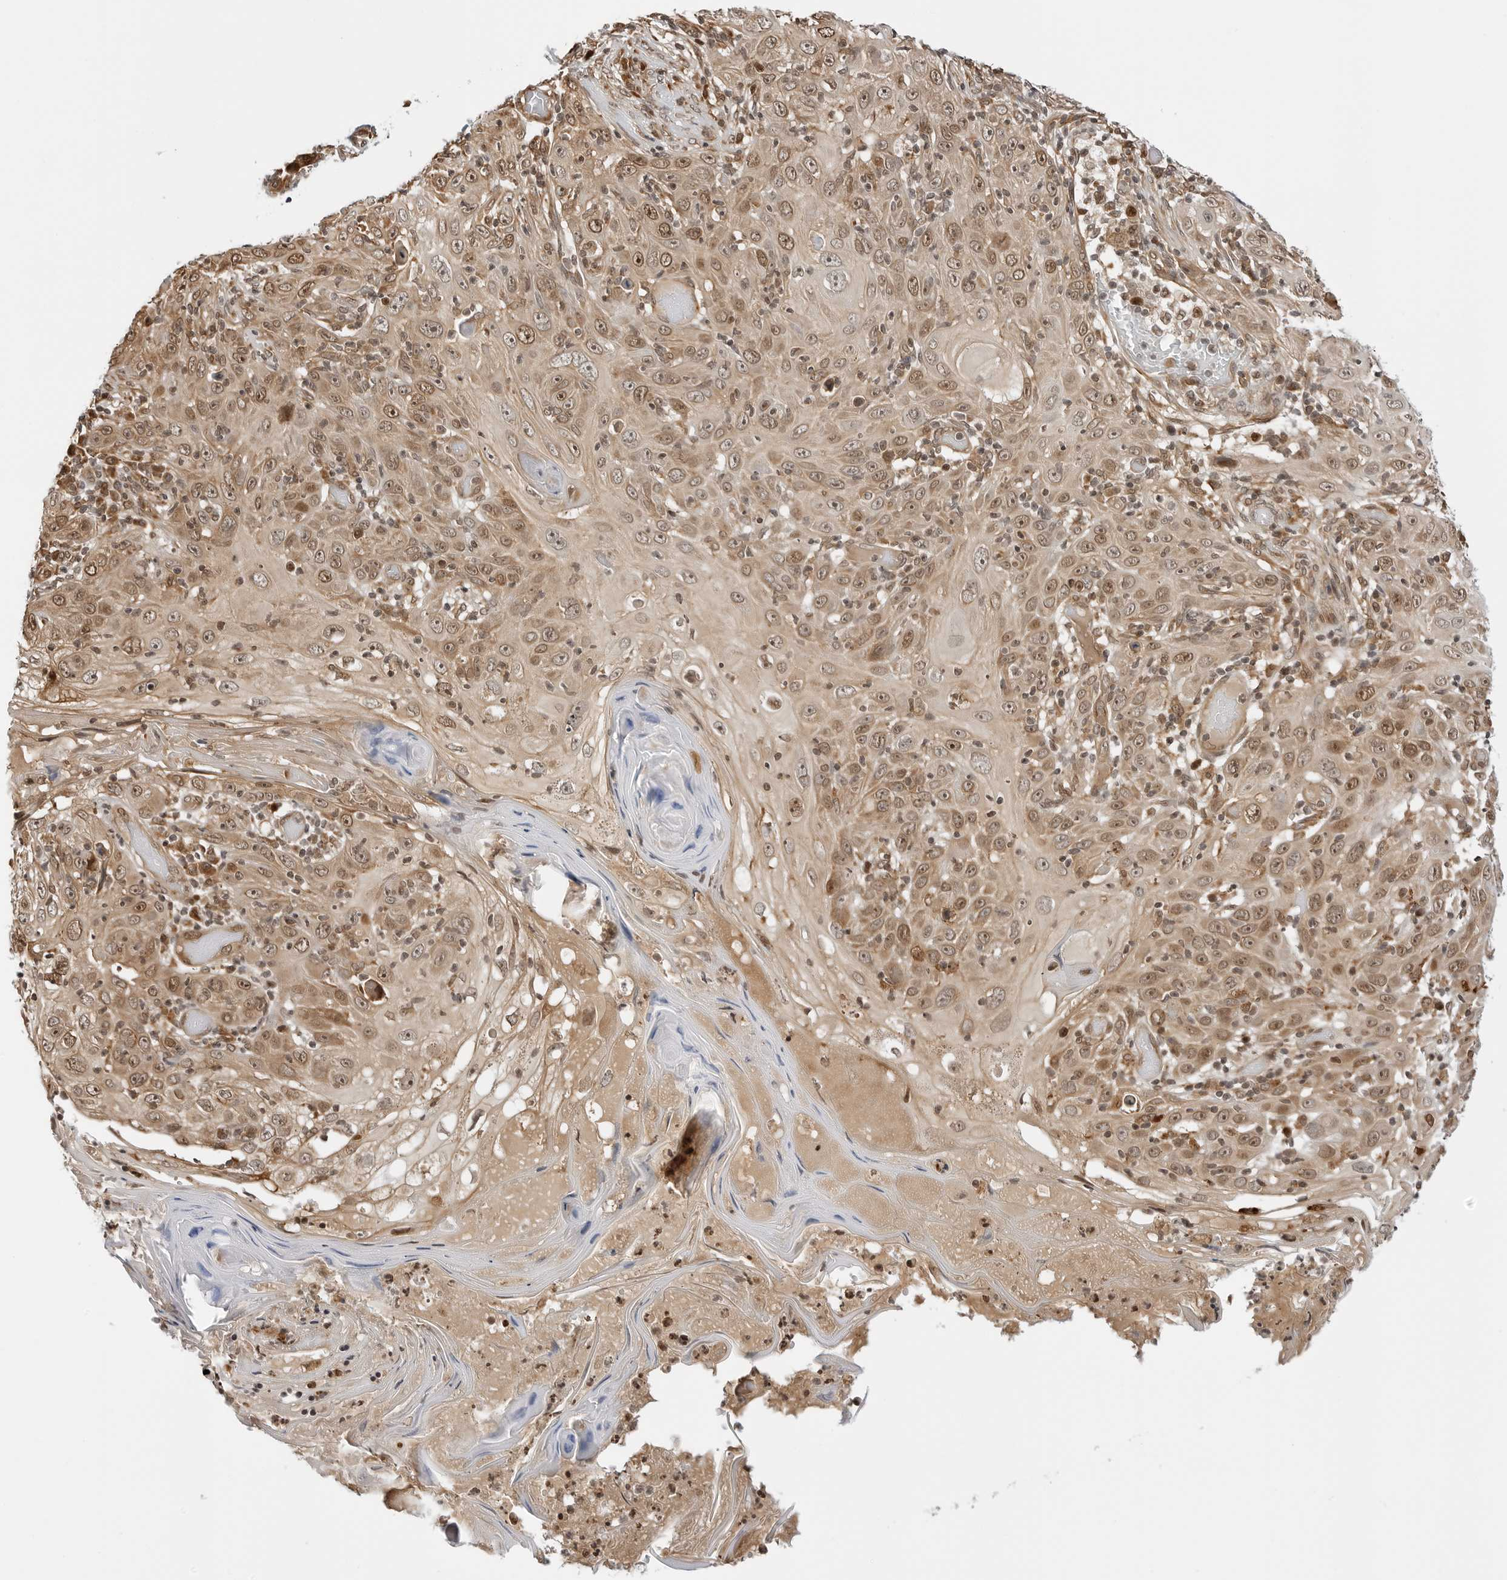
{"staining": {"intensity": "moderate", "quantity": ">75%", "location": "cytoplasmic/membranous,nuclear"}, "tissue": "skin cancer", "cell_type": "Tumor cells", "image_type": "cancer", "snomed": [{"axis": "morphology", "description": "Squamous cell carcinoma, NOS"}, {"axis": "topography", "description": "Skin"}], "caption": "Immunohistochemical staining of human squamous cell carcinoma (skin) demonstrates medium levels of moderate cytoplasmic/membranous and nuclear protein staining in approximately >75% of tumor cells.", "gene": "TIPRL", "patient": {"sex": "female", "age": 88}}